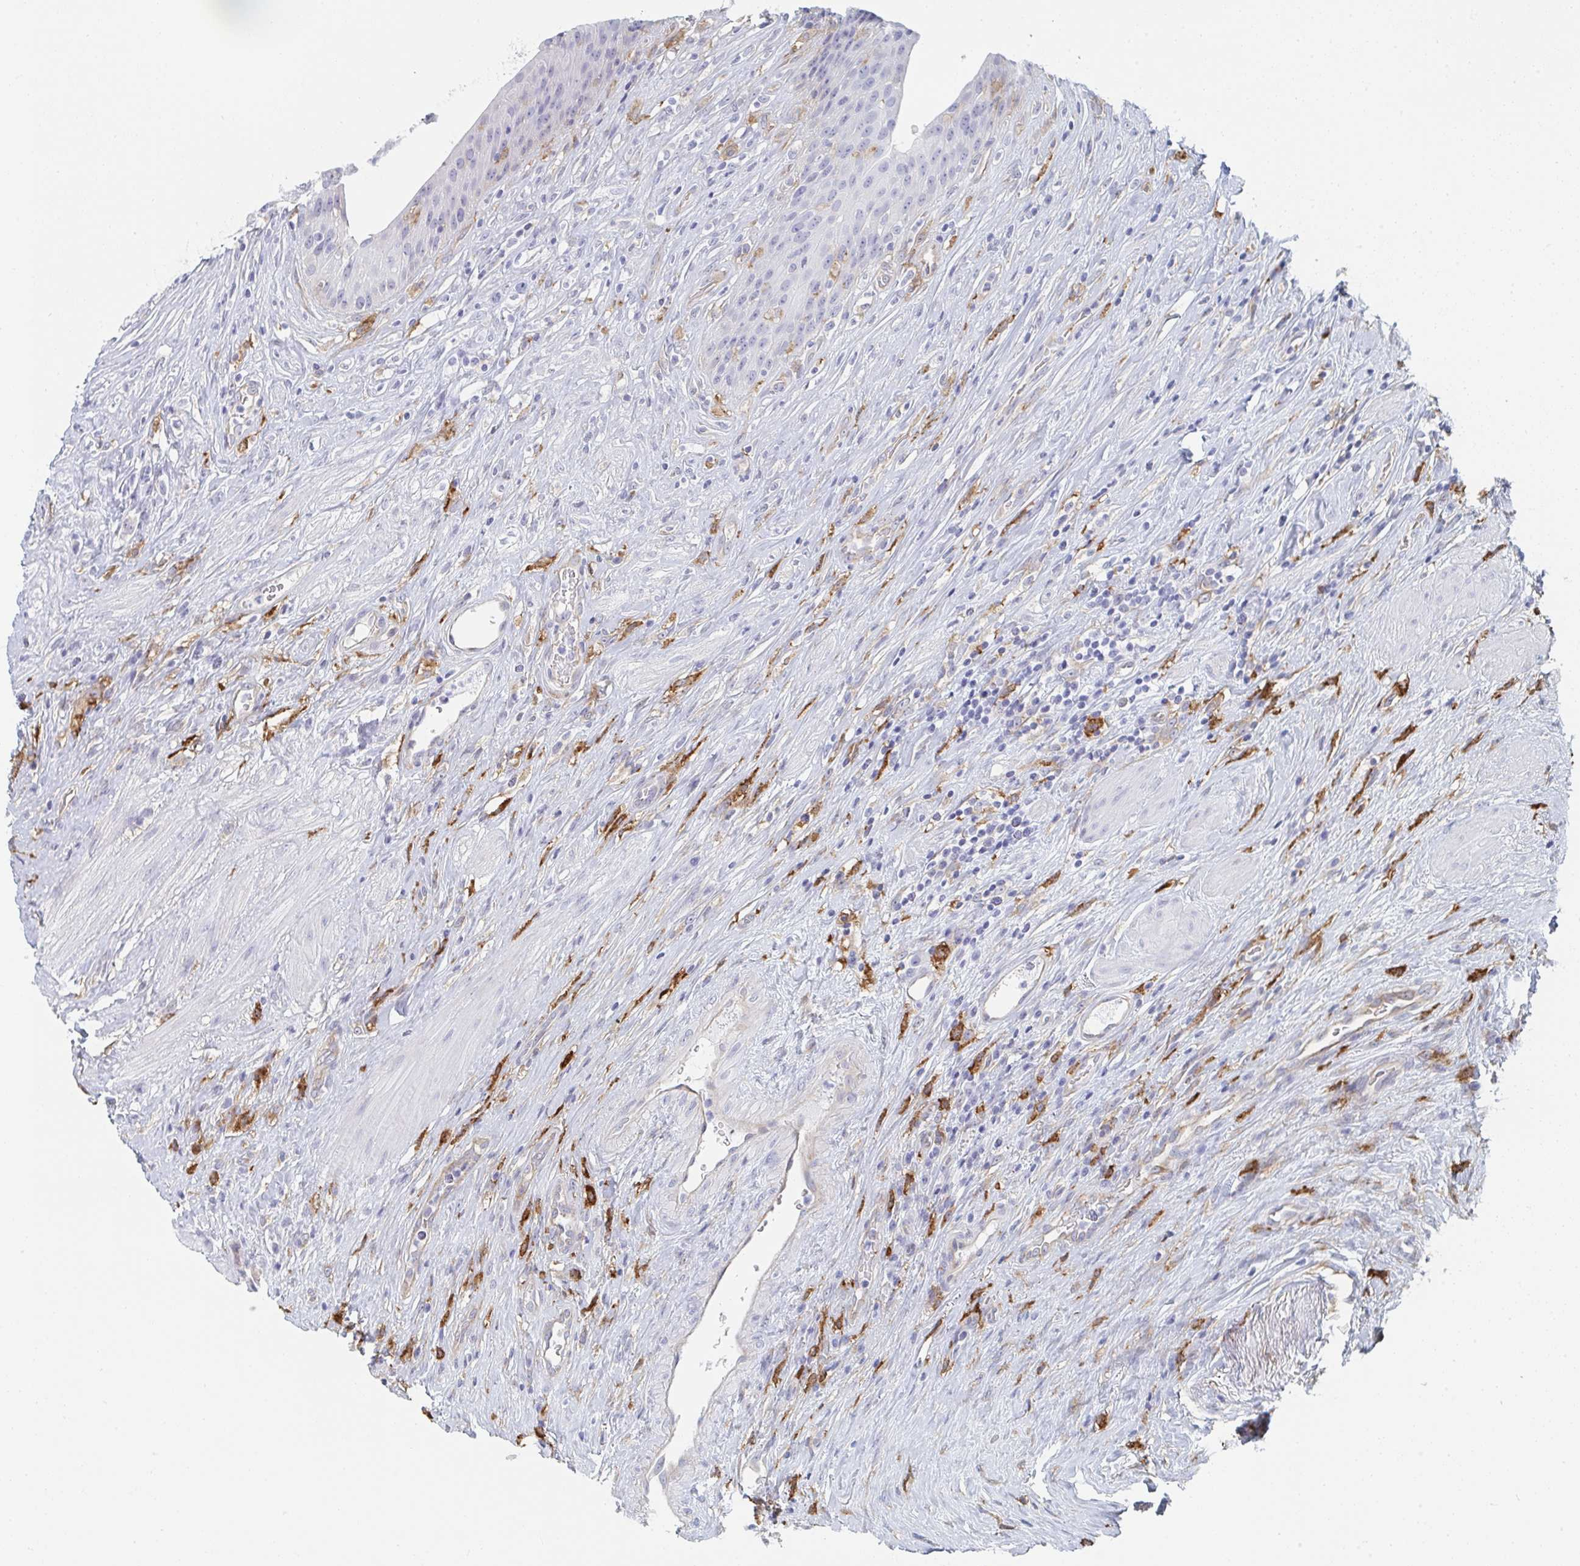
{"staining": {"intensity": "negative", "quantity": "none", "location": "none"}, "tissue": "urinary bladder", "cell_type": "Urothelial cells", "image_type": "normal", "snomed": [{"axis": "morphology", "description": "Normal tissue, NOS"}, {"axis": "topography", "description": "Urinary bladder"}], "caption": "This is an immunohistochemistry (IHC) image of normal urinary bladder. There is no expression in urothelial cells.", "gene": "DAB2", "patient": {"sex": "female", "age": 56}}